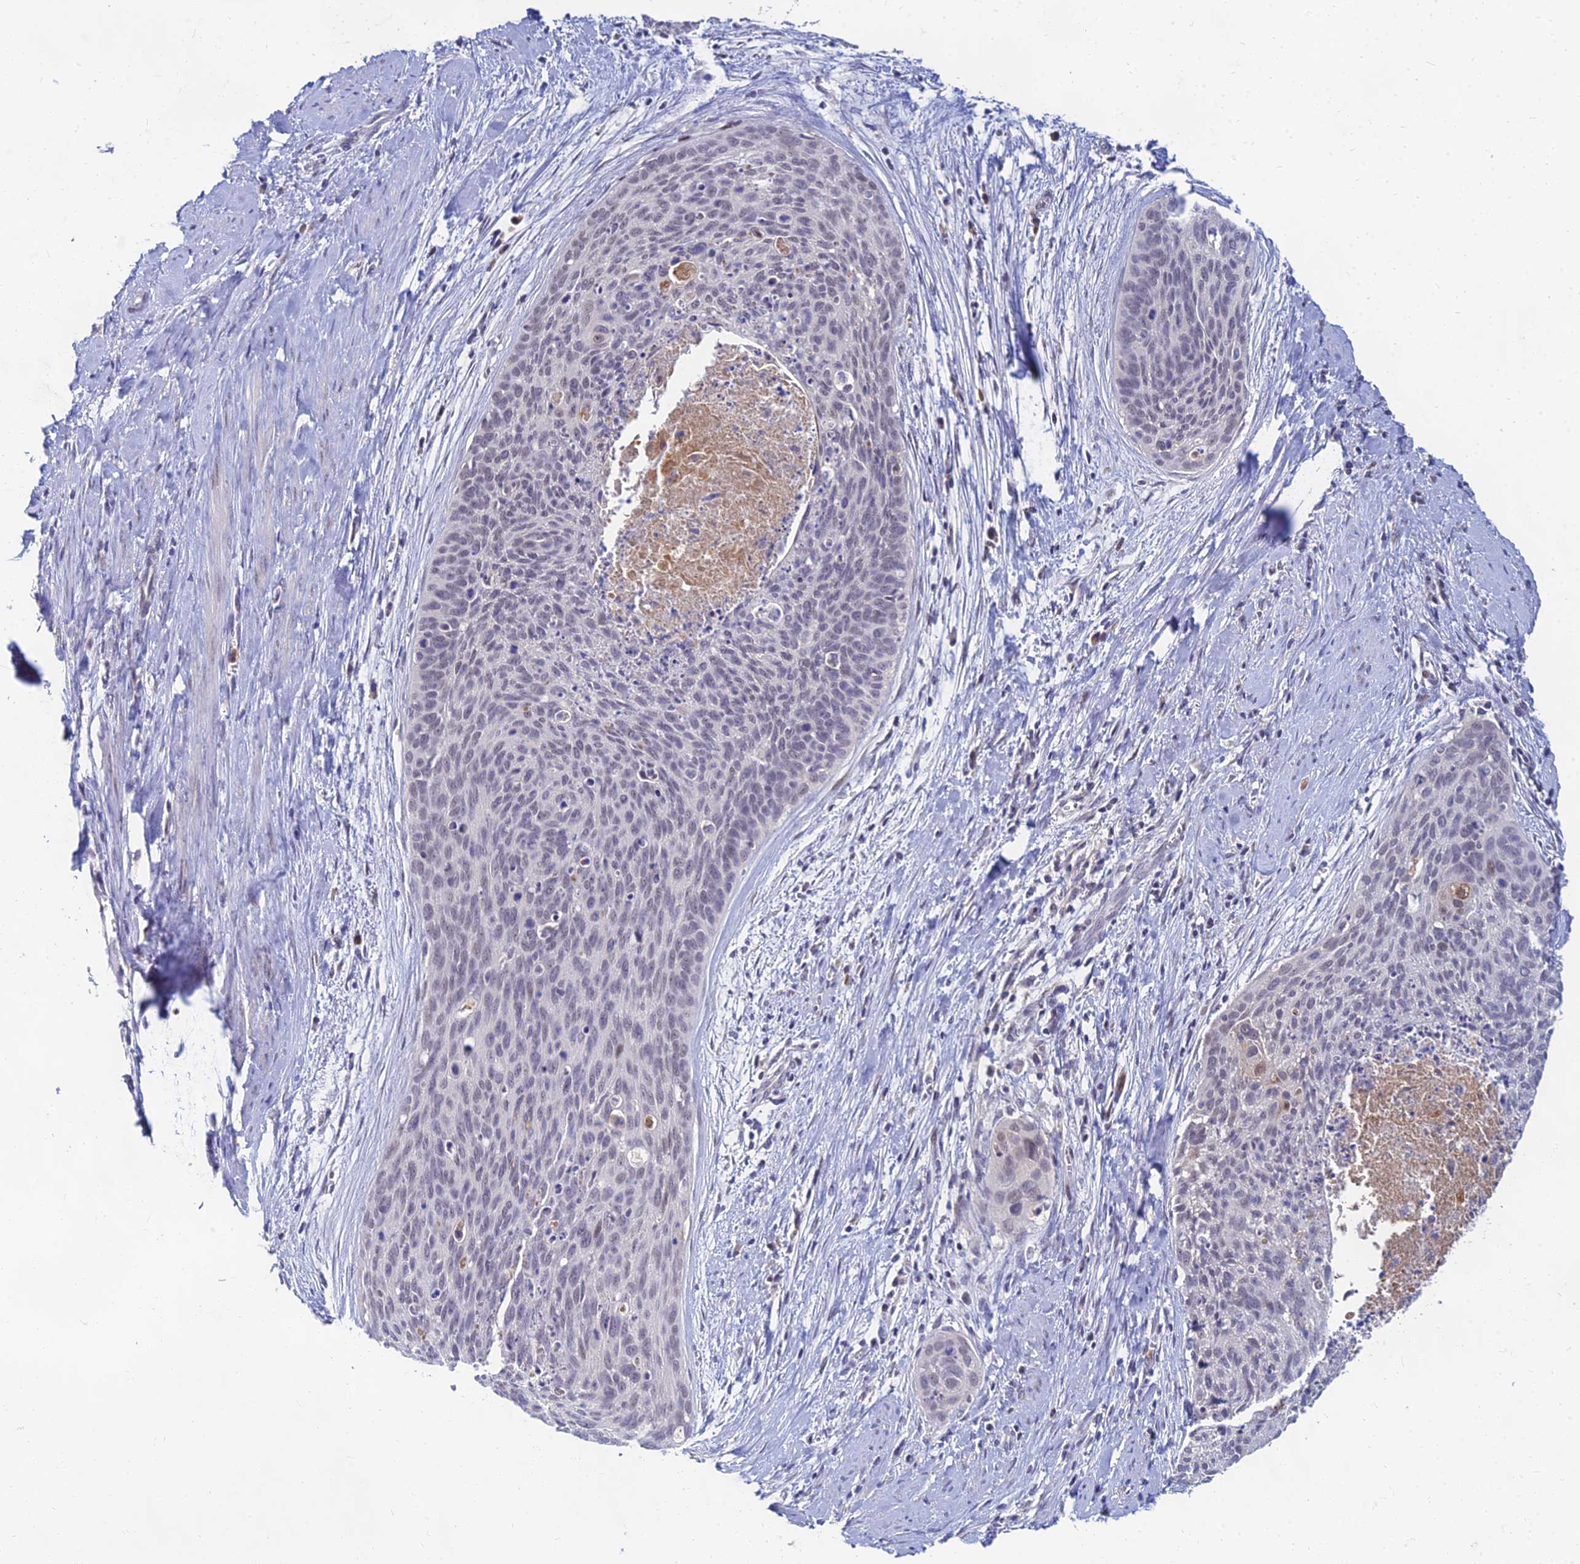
{"staining": {"intensity": "weak", "quantity": "<25%", "location": "nuclear"}, "tissue": "cervical cancer", "cell_type": "Tumor cells", "image_type": "cancer", "snomed": [{"axis": "morphology", "description": "Squamous cell carcinoma, NOS"}, {"axis": "topography", "description": "Cervix"}], "caption": "There is no significant positivity in tumor cells of cervical cancer (squamous cell carcinoma).", "gene": "GOLGA6D", "patient": {"sex": "female", "age": 55}}